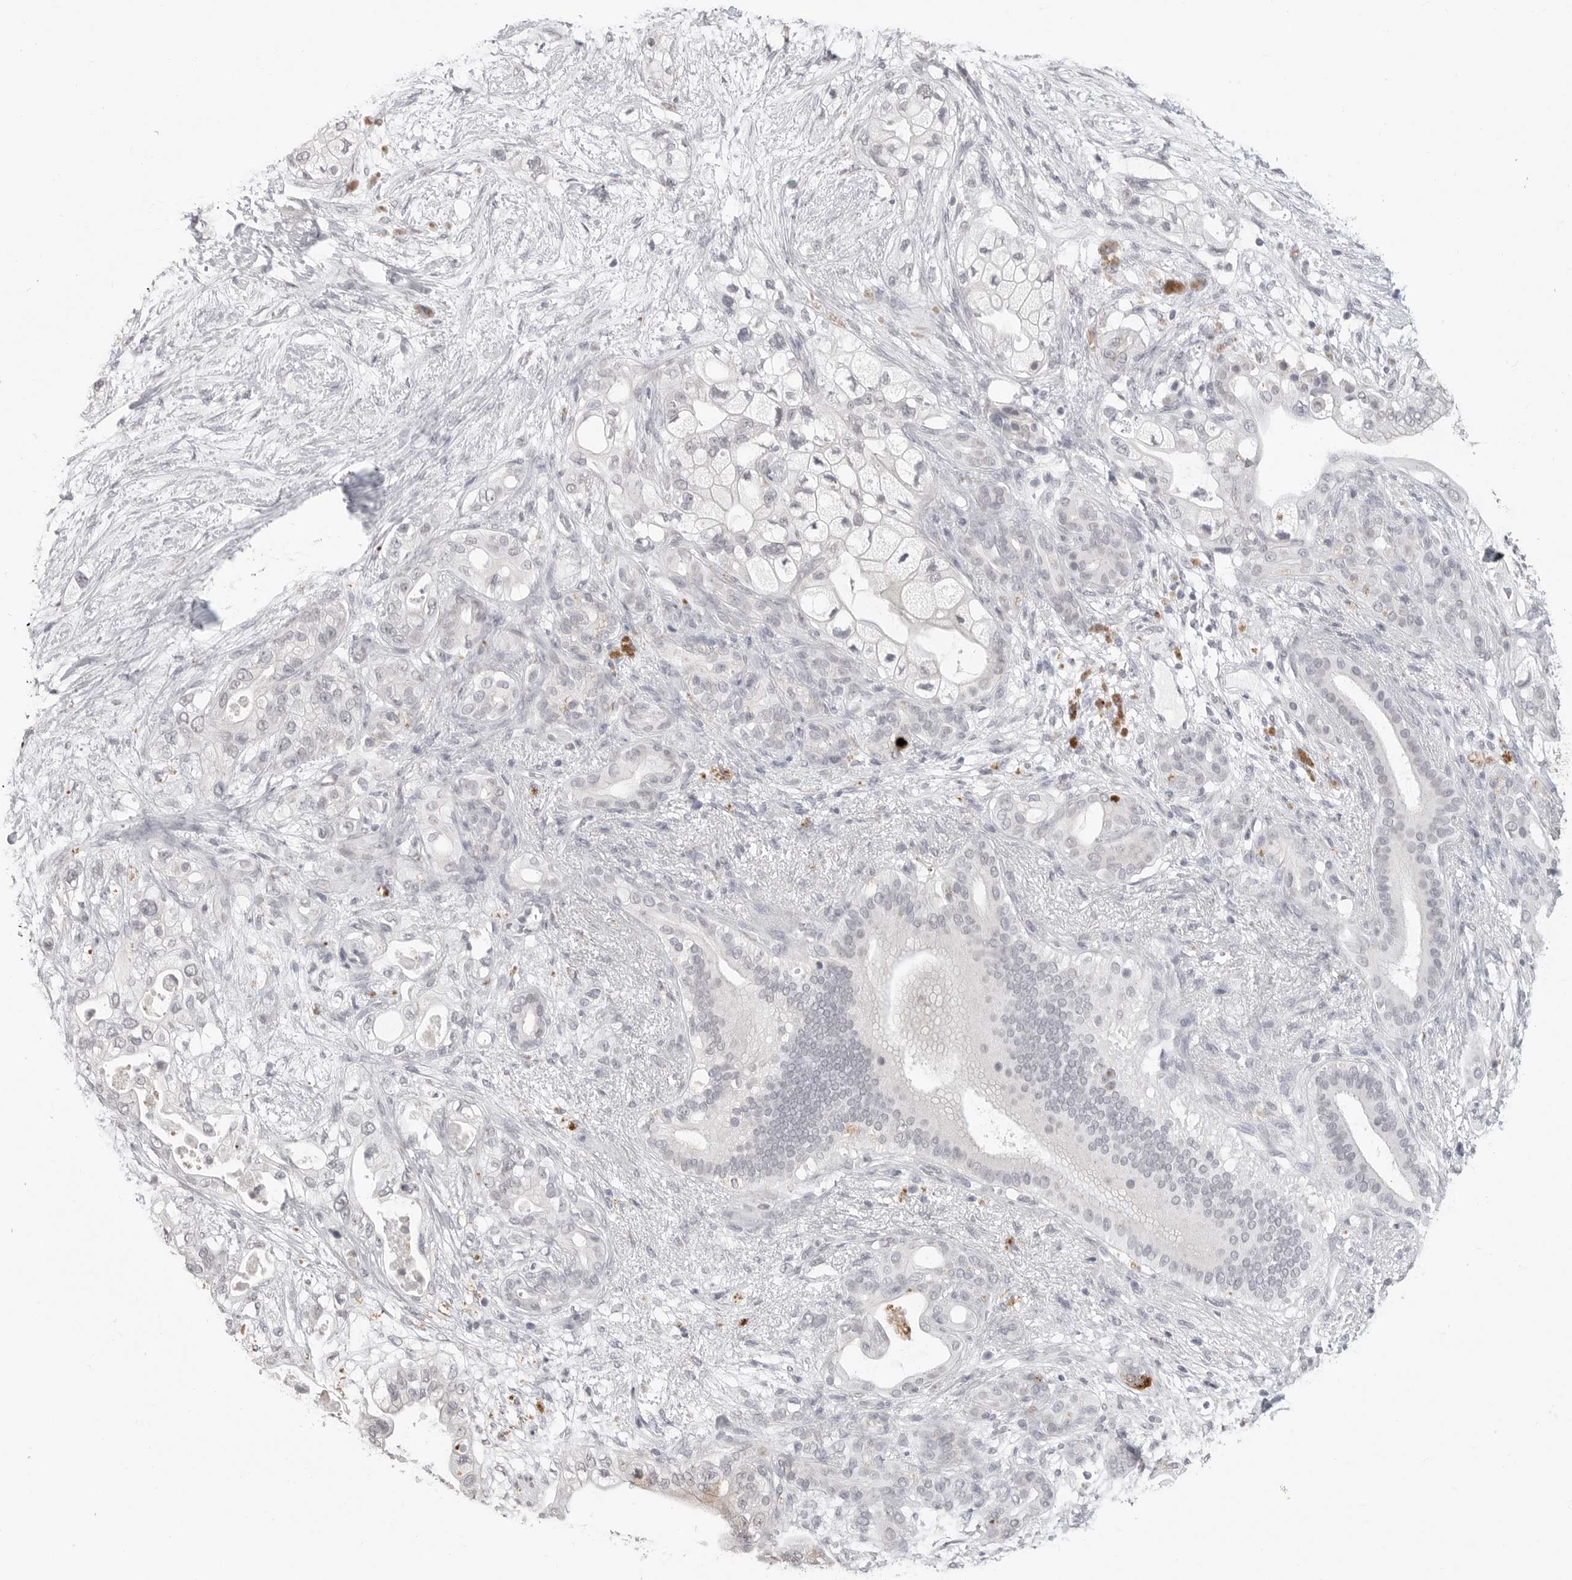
{"staining": {"intensity": "negative", "quantity": "none", "location": "none"}, "tissue": "pancreatic cancer", "cell_type": "Tumor cells", "image_type": "cancer", "snomed": [{"axis": "morphology", "description": "Adenocarcinoma, NOS"}, {"axis": "topography", "description": "Pancreas"}], "caption": "Pancreatic cancer stained for a protein using immunohistochemistry (IHC) shows no positivity tumor cells.", "gene": "PRSS1", "patient": {"sex": "male", "age": 53}}